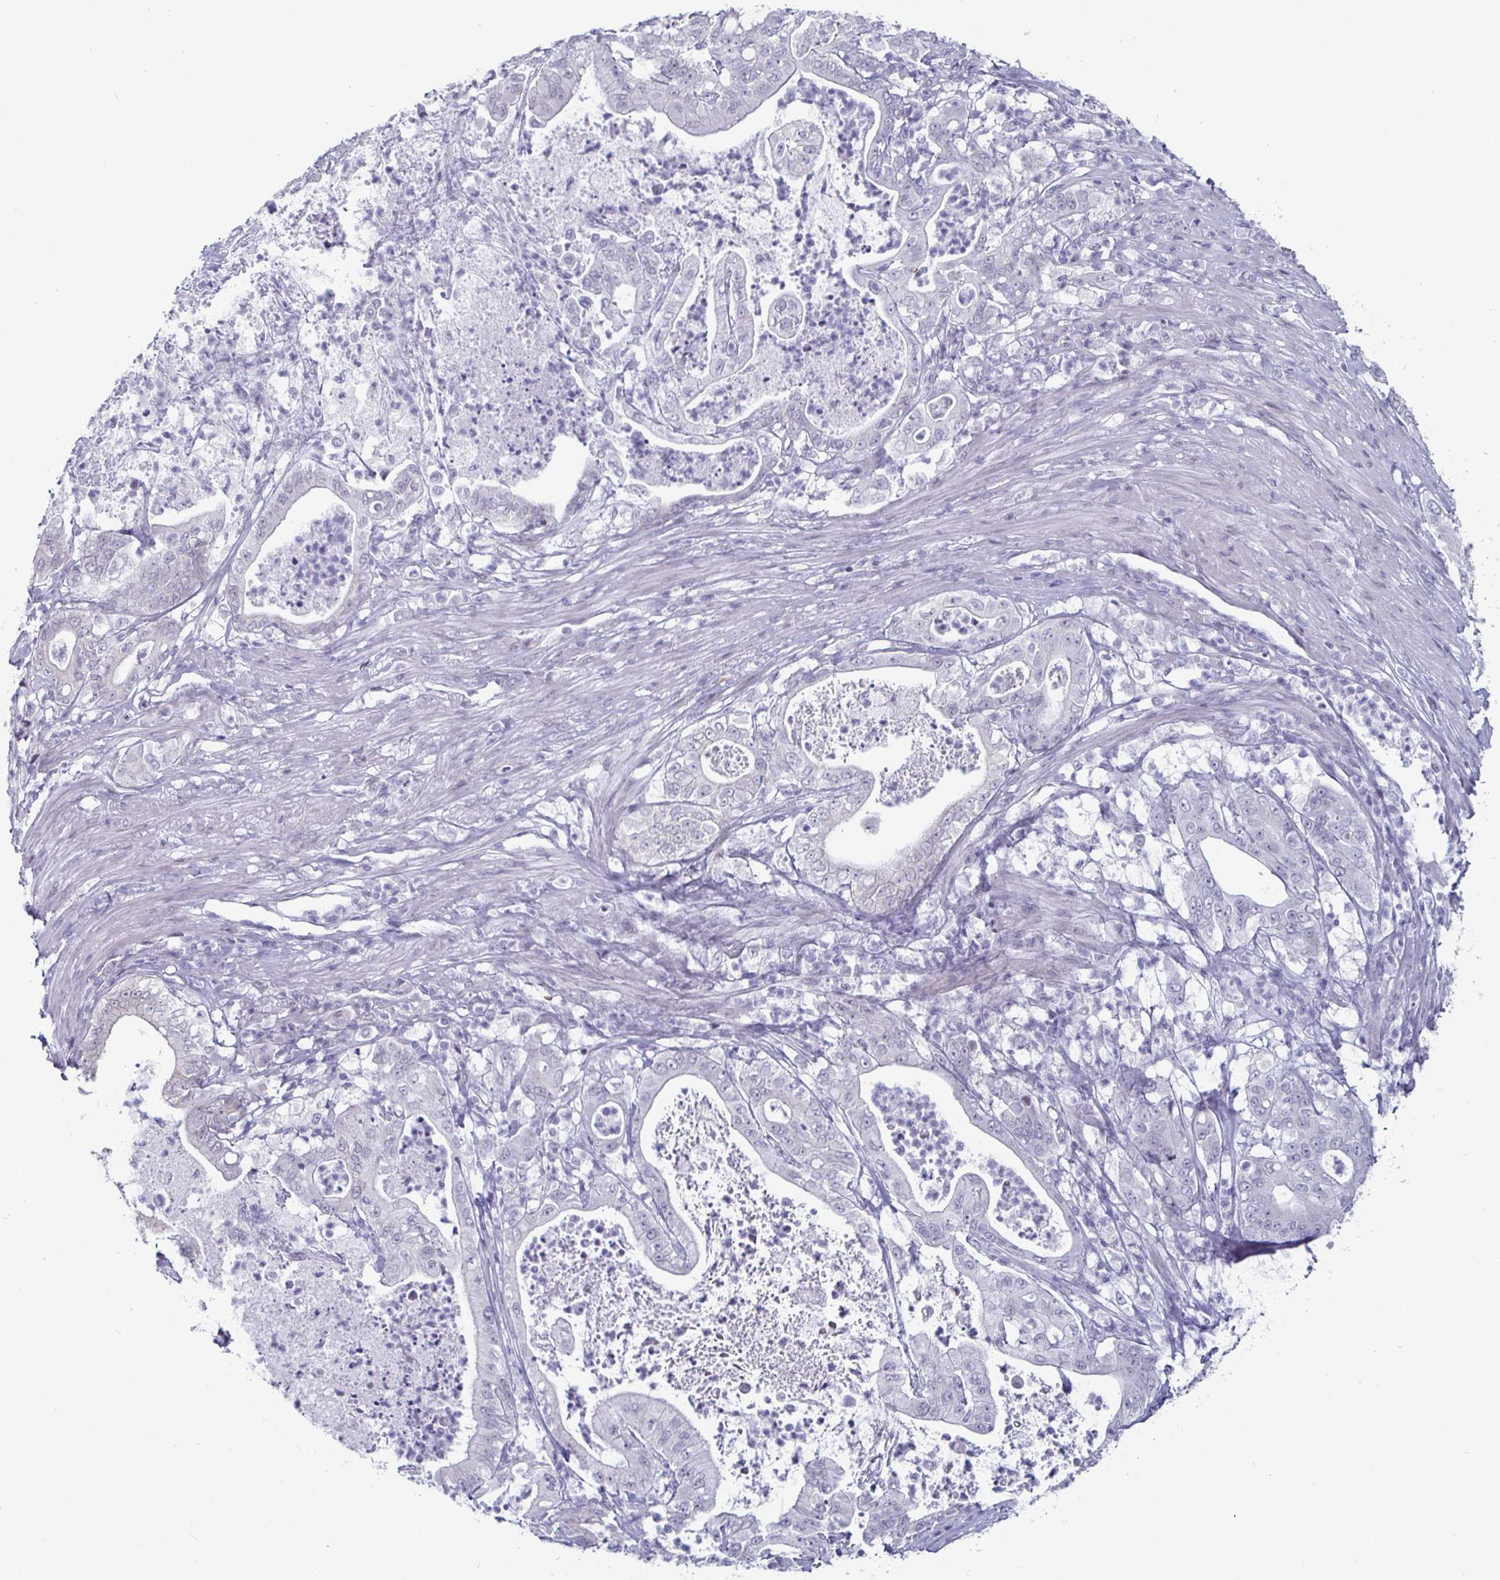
{"staining": {"intensity": "negative", "quantity": "none", "location": "none"}, "tissue": "pancreatic cancer", "cell_type": "Tumor cells", "image_type": "cancer", "snomed": [{"axis": "morphology", "description": "Adenocarcinoma, NOS"}, {"axis": "topography", "description": "Pancreas"}], "caption": "High power microscopy photomicrograph of an IHC histopathology image of adenocarcinoma (pancreatic), revealing no significant positivity in tumor cells.", "gene": "OOSP2", "patient": {"sex": "male", "age": 71}}